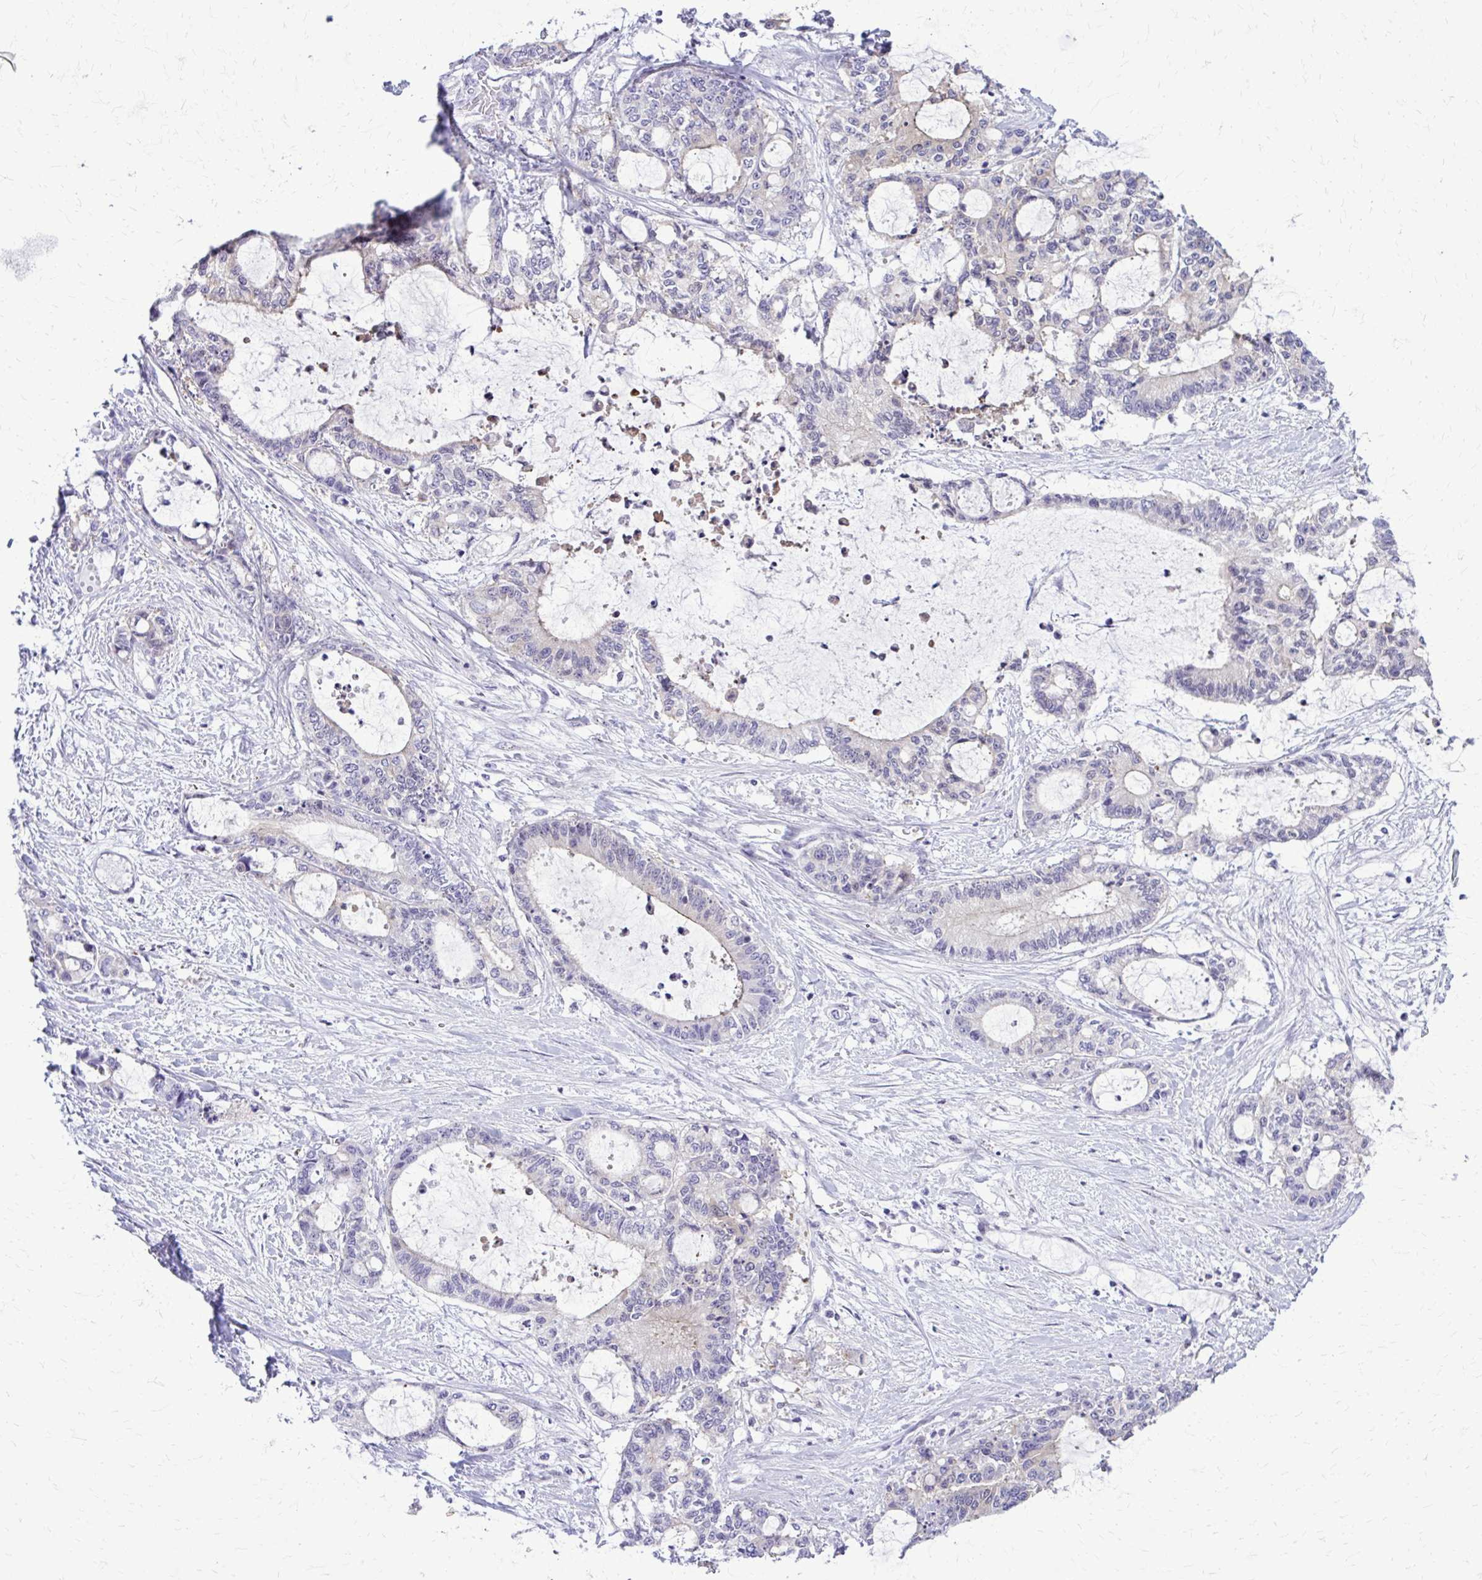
{"staining": {"intensity": "moderate", "quantity": "<25%", "location": "cytoplasmic/membranous"}, "tissue": "liver cancer", "cell_type": "Tumor cells", "image_type": "cancer", "snomed": [{"axis": "morphology", "description": "Normal tissue, NOS"}, {"axis": "morphology", "description": "Cholangiocarcinoma"}, {"axis": "topography", "description": "Liver"}, {"axis": "topography", "description": "Peripheral nerve tissue"}], "caption": "DAB immunohistochemical staining of human liver cholangiocarcinoma shows moderate cytoplasmic/membranous protein staining in about <25% of tumor cells. (Brightfield microscopy of DAB IHC at high magnification).", "gene": "RASL11B", "patient": {"sex": "female", "age": 73}}